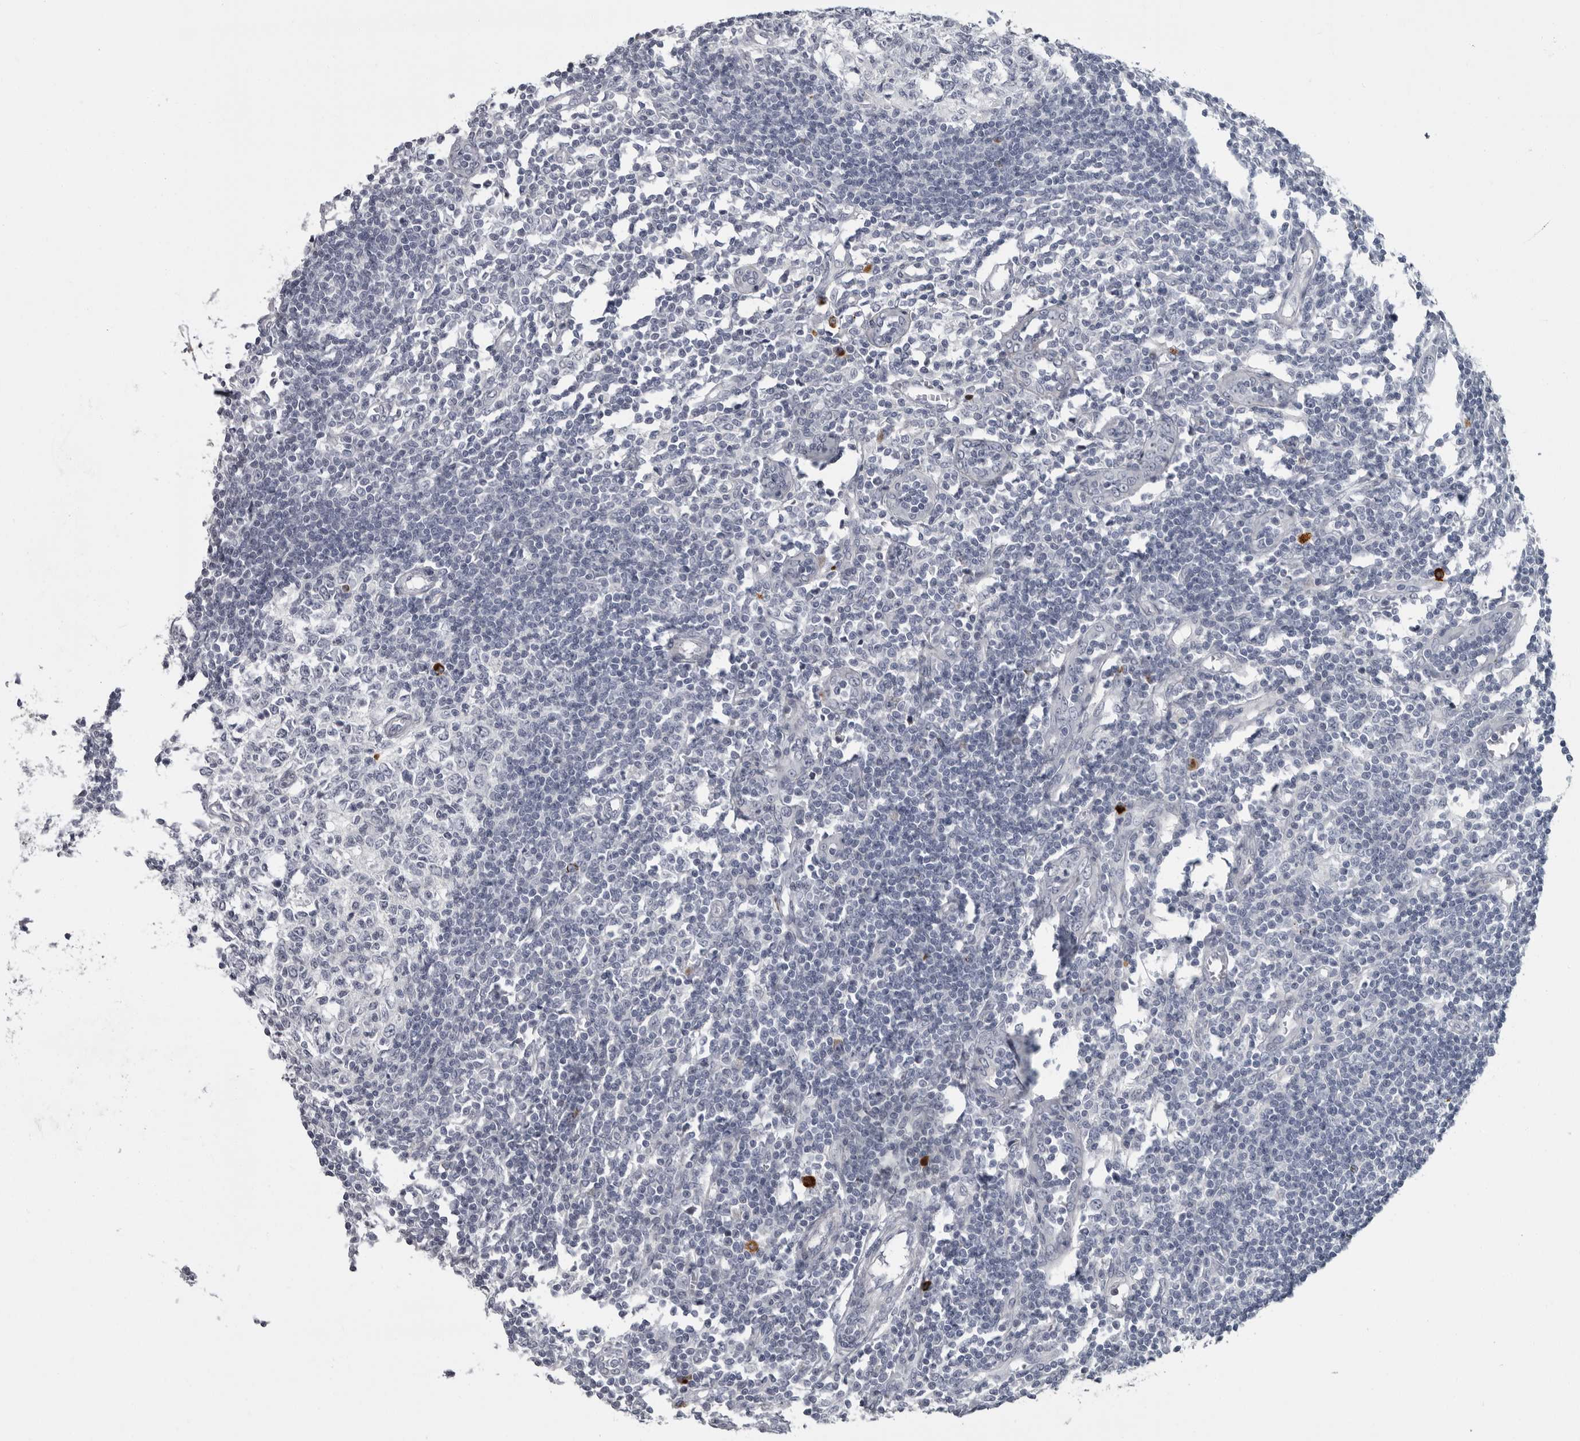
{"staining": {"intensity": "negative", "quantity": "none", "location": "none"}, "tissue": "lymph node", "cell_type": "Germinal center cells", "image_type": "normal", "snomed": [{"axis": "morphology", "description": "Normal tissue, NOS"}, {"axis": "morphology", "description": "Malignant melanoma, Metastatic site"}, {"axis": "topography", "description": "Lymph node"}], "caption": "A high-resolution micrograph shows IHC staining of benign lymph node, which displays no significant staining in germinal center cells.", "gene": "SLC25A39", "patient": {"sex": "male", "age": 41}}